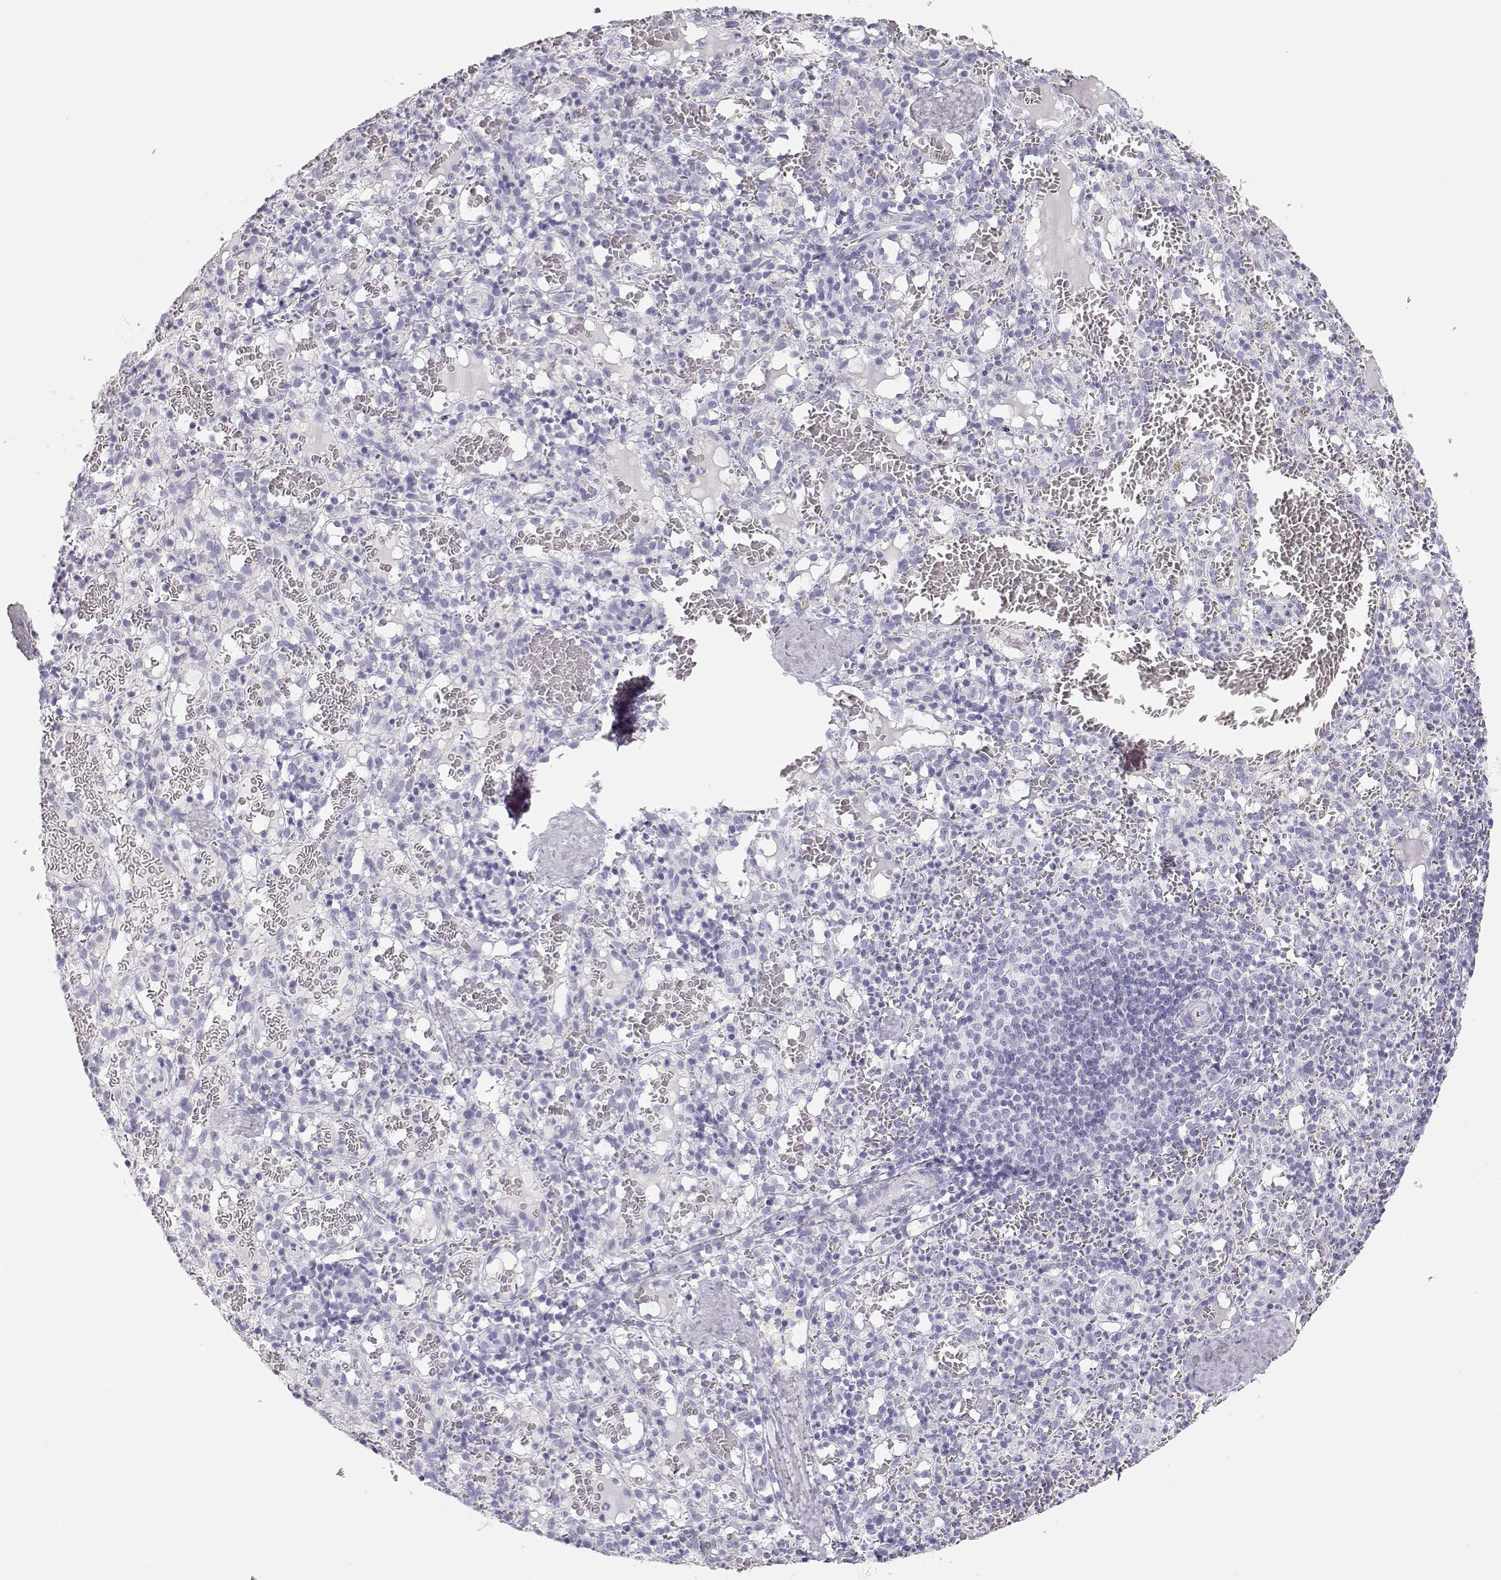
{"staining": {"intensity": "negative", "quantity": "none", "location": "none"}, "tissue": "spleen", "cell_type": "Cells in red pulp", "image_type": "normal", "snomed": [{"axis": "morphology", "description": "Normal tissue, NOS"}, {"axis": "topography", "description": "Spleen"}], "caption": "This is an immunohistochemistry (IHC) micrograph of benign human spleen. There is no positivity in cells in red pulp.", "gene": "TKTL1", "patient": {"sex": "male", "age": 11}}